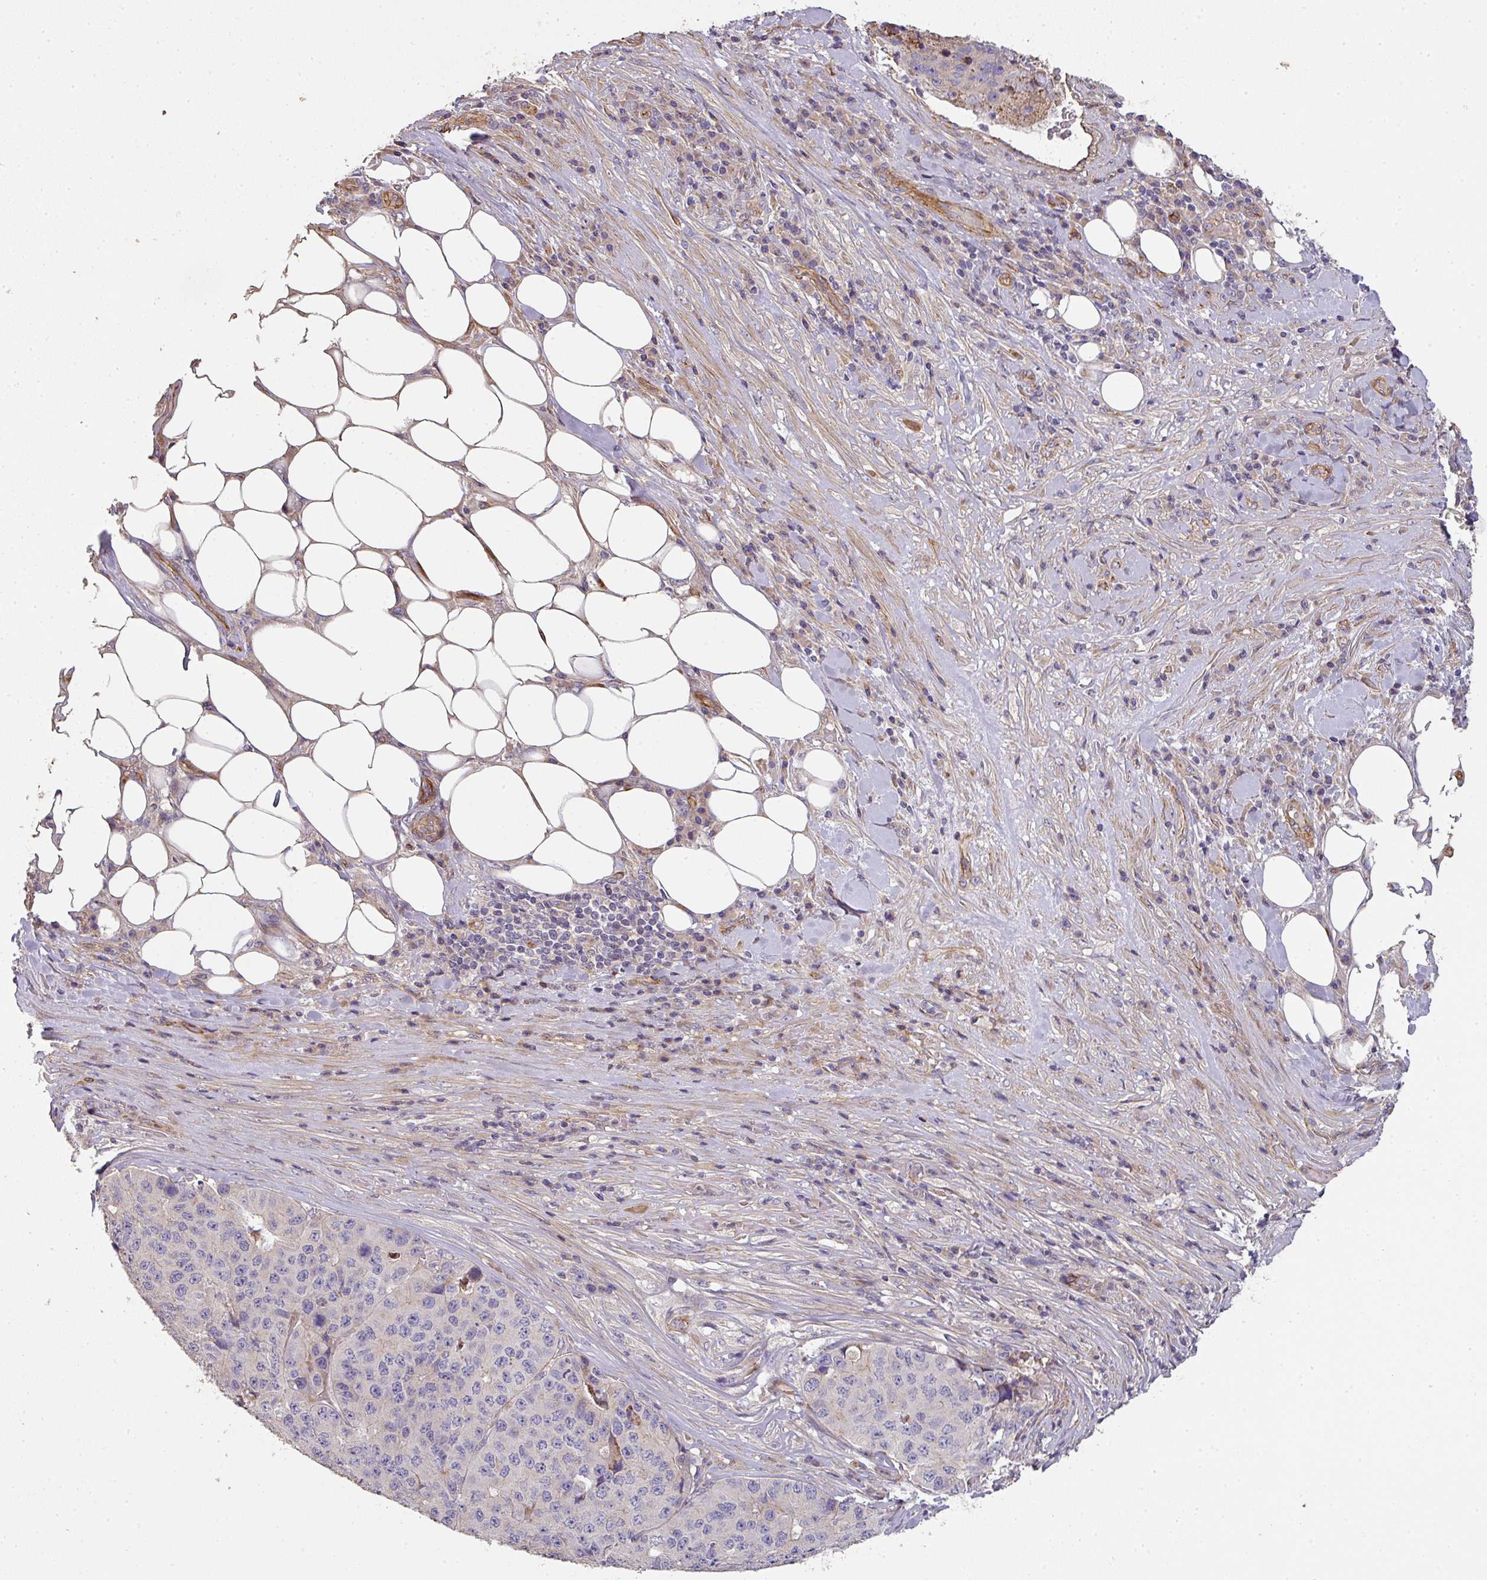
{"staining": {"intensity": "negative", "quantity": "none", "location": "none"}, "tissue": "stomach cancer", "cell_type": "Tumor cells", "image_type": "cancer", "snomed": [{"axis": "morphology", "description": "Adenocarcinoma, NOS"}, {"axis": "topography", "description": "Stomach"}], "caption": "Histopathology image shows no significant protein positivity in tumor cells of adenocarcinoma (stomach). (DAB immunohistochemistry (IHC), high magnification).", "gene": "PCDH1", "patient": {"sex": "male", "age": 71}}